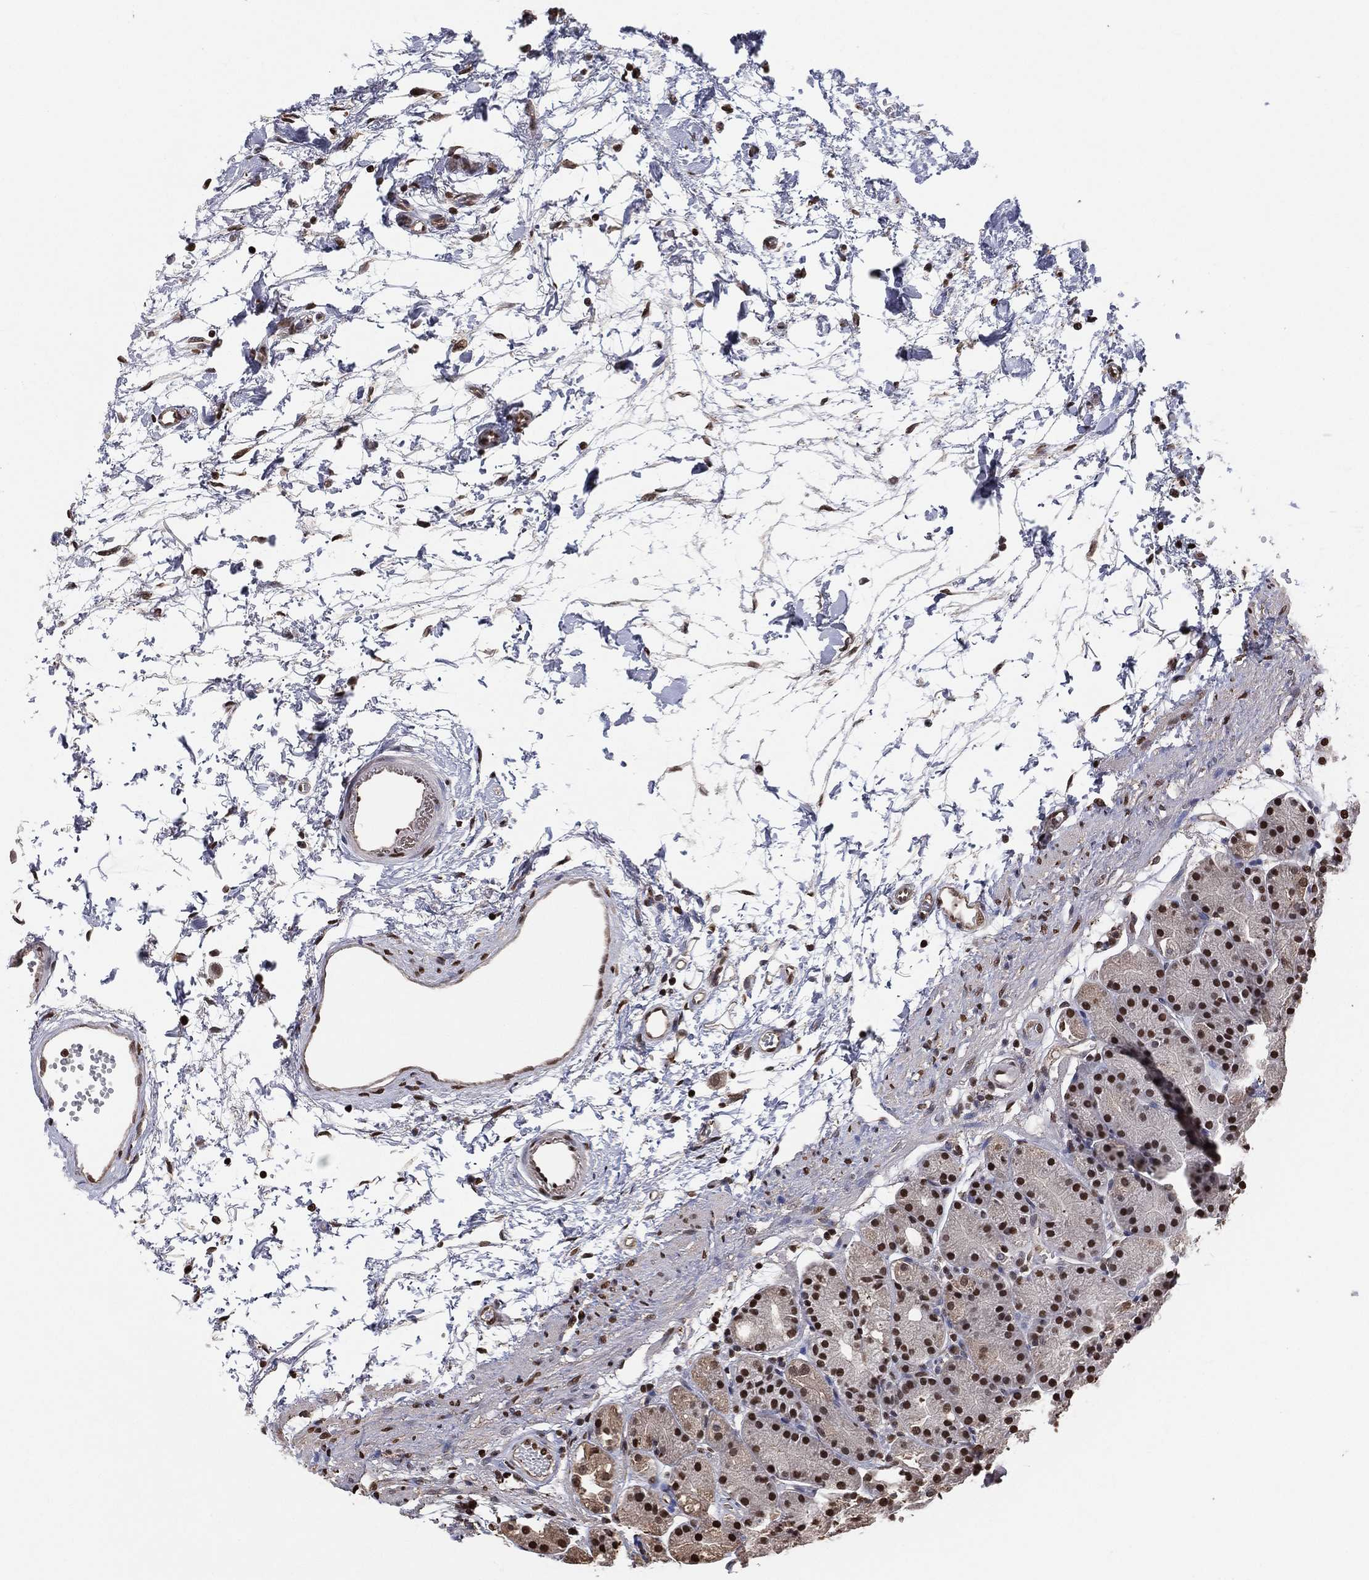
{"staining": {"intensity": "strong", "quantity": "25%-75%", "location": "nuclear"}, "tissue": "stomach", "cell_type": "Glandular cells", "image_type": "normal", "snomed": [{"axis": "morphology", "description": "Normal tissue, NOS"}, {"axis": "morphology", "description": "Adenocarcinoma, NOS"}, {"axis": "topography", "description": "Stomach"}], "caption": "Immunohistochemical staining of normal stomach exhibits 25%-75% levels of strong nuclear protein staining in approximately 25%-75% of glandular cells. (DAB (3,3'-diaminobenzidine) IHC, brown staining for protein, blue staining for nuclei).", "gene": "GAPDH", "patient": {"sex": "female", "age": 81}}